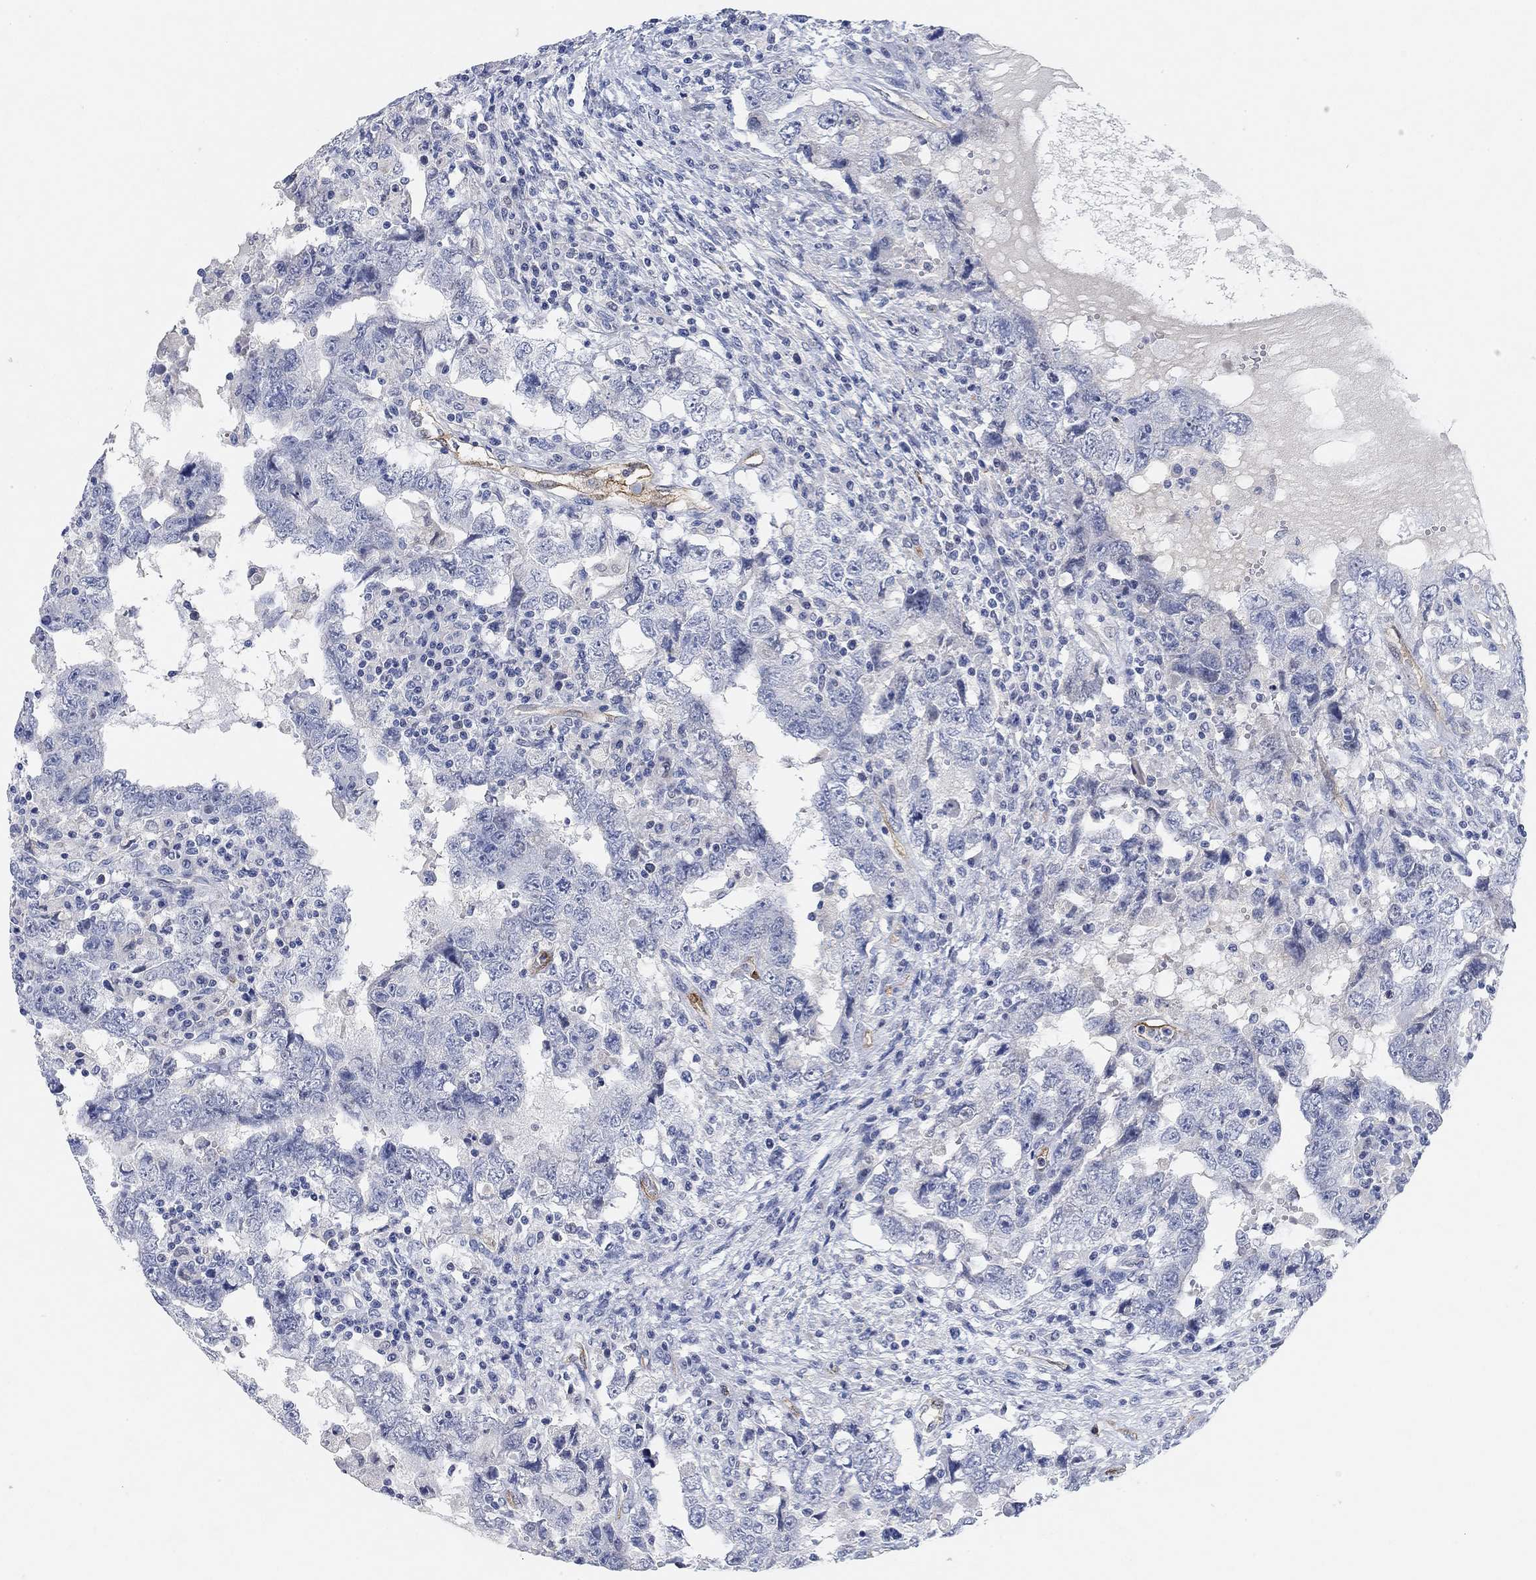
{"staining": {"intensity": "negative", "quantity": "none", "location": "none"}, "tissue": "testis cancer", "cell_type": "Tumor cells", "image_type": "cancer", "snomed": [{"axis": "morphology", "description": "Carcinoma, Embryonal, NOS"}, {"axis": "topography", "description": "Testis"}], "caption": "Tumor cells are negative for brown protein staining in testis cancer (embryonal carcinoma). Nuclei are stained in blue.", "gene": "VAT1L", "patient": {"sex": "male", "age": 26}}